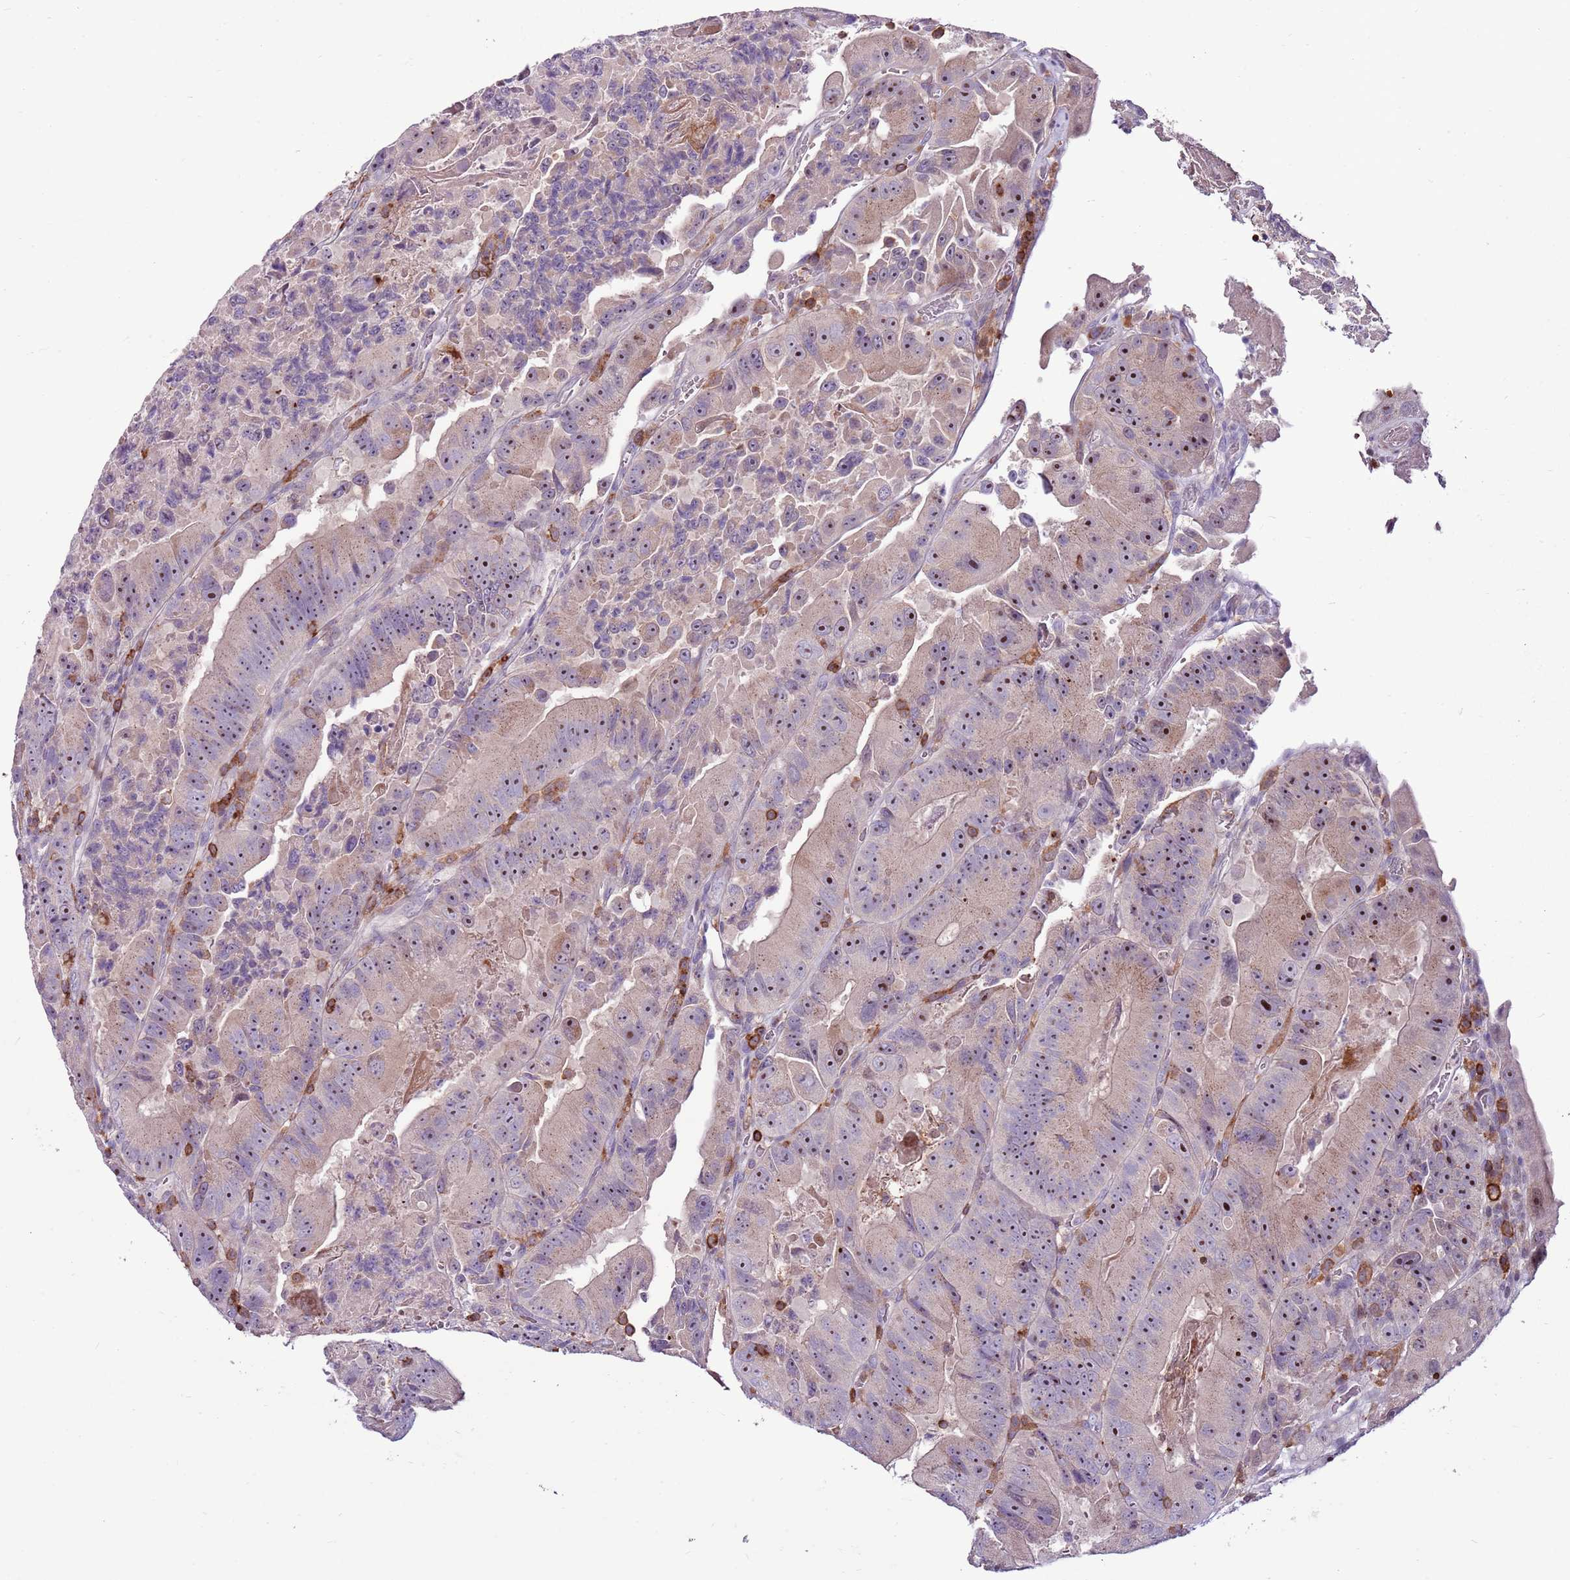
{"staining": {"intensity": "moderate", "quantity": "25%-75%", "location": "cytoplasmic/membranous,nuclear"}, "tissue": "colorectal cancer", "cell_type": "Tumor cells", "image_type": "cancer", "snomed": [{"axis": "morphology", "description": "Adenocarcinoma, NOS"}, {"axis": "topography", "description": "Colon"}], "caption": "About 25%-75% of tumor cells in colorectal cancer display moderate cytoplasmic/membranous and nuclear protein positivity as visualized by brown immunohistochemical staining.", "gene": "ZSWIM1", "patient": {"sex": "female", "age": 86}}